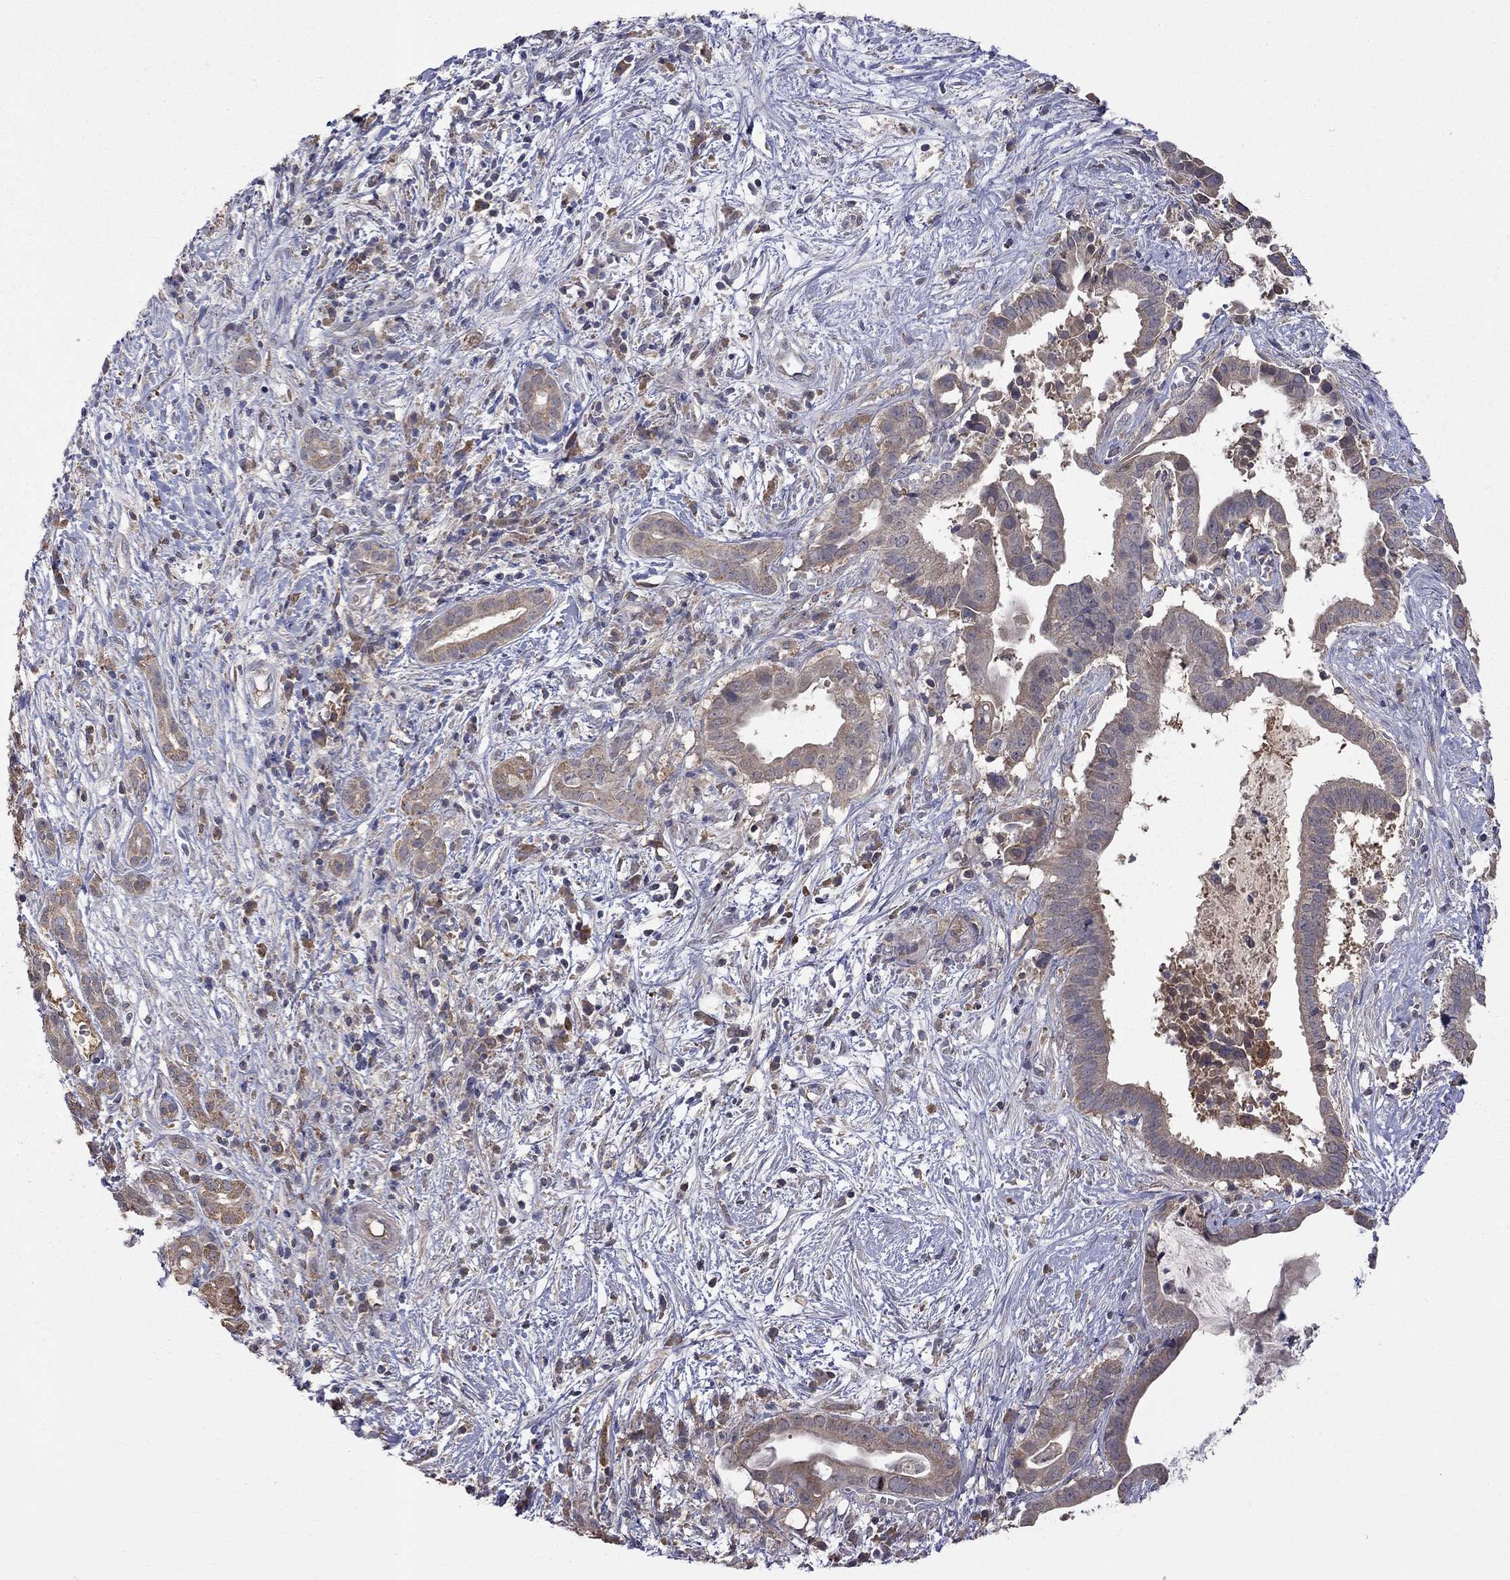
{"staining": {"intensity": "moderate", "quantity": "25%-75%", "location": "cytoplasmic/membranous"}, "tissue": "pancreatic cancer", "cell_type": "Tumor cells", "image_type": "cancer", "snomed": [{"axis": "morphology", "description": "Adenocarcinoma, NOS"}, {"axis": "topography", "description": "Pancreas"}], "caption": "This micrograph reveals pancreatic cancer (adenocarcinoma) stained with immunohistochemistry (IHC) to label a protein in brown. The cytoplasmic/membranous of tumor cells show moderate positivity for the protein. Nuclei are counter-stained blue.", "gene": "HTR6", "patient": {"sex": "male", "age": 61}}